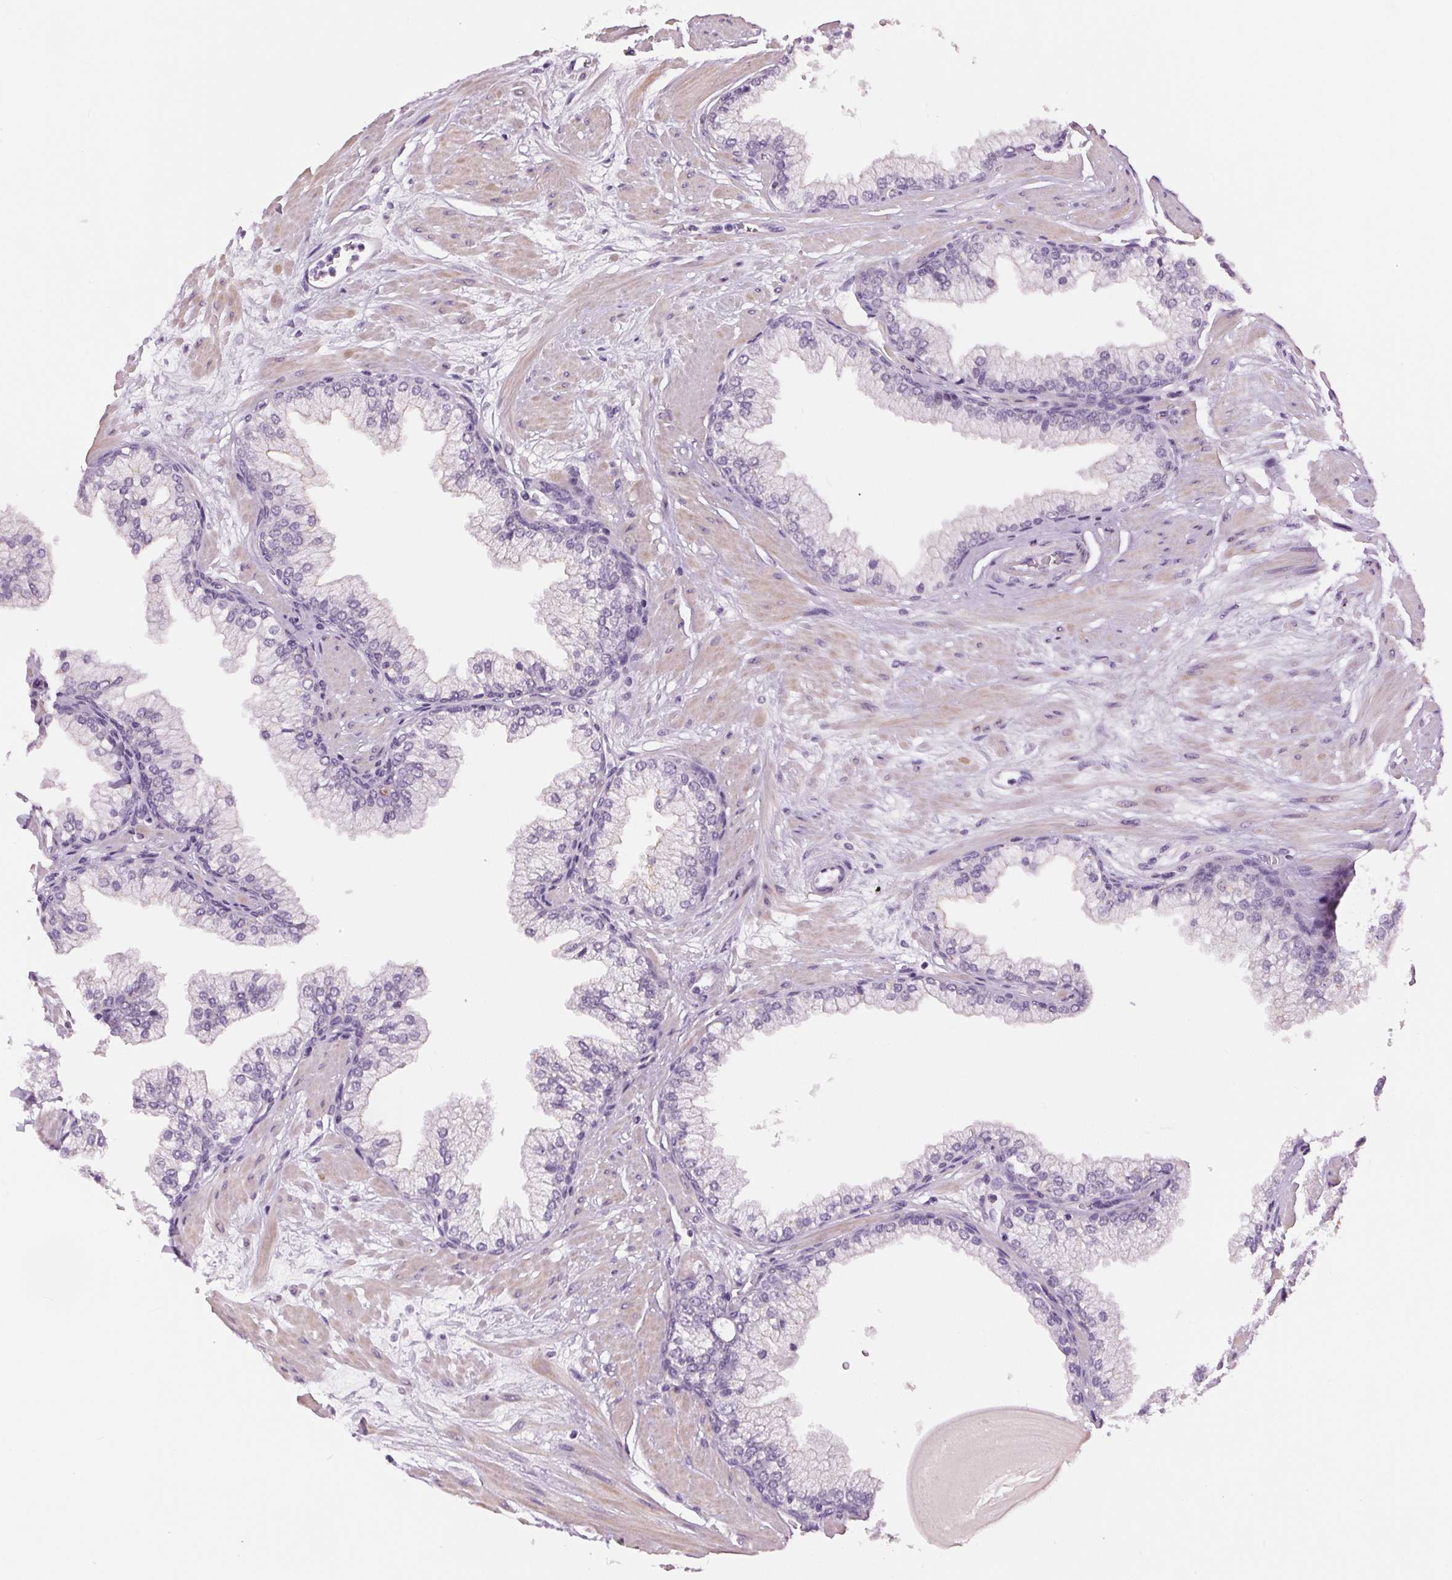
{"staining": {"intensity": "negative", "quantity": "none", "location": "none"}, "tissue": "prostate", "cell_type": "Glandular cells", "image_type": "normal", "snomed": [{"axis": "morphology", "description": "Normal tissue, NOS"}, {"axis": "topography", "description": "Prostate"}, {"axis": "topography", "description": "Peripheral nerve tissue"}], "caption": "DAB (3,3'-diaminobenzidine) immunohistochemical staining of benign prostate displays no significant positivity in glandular cells. (Immunohistochemistry, brightfield microscopy, high magnification).", "gene": "MISP", "patient": {"sex": "male", "age": 61}}